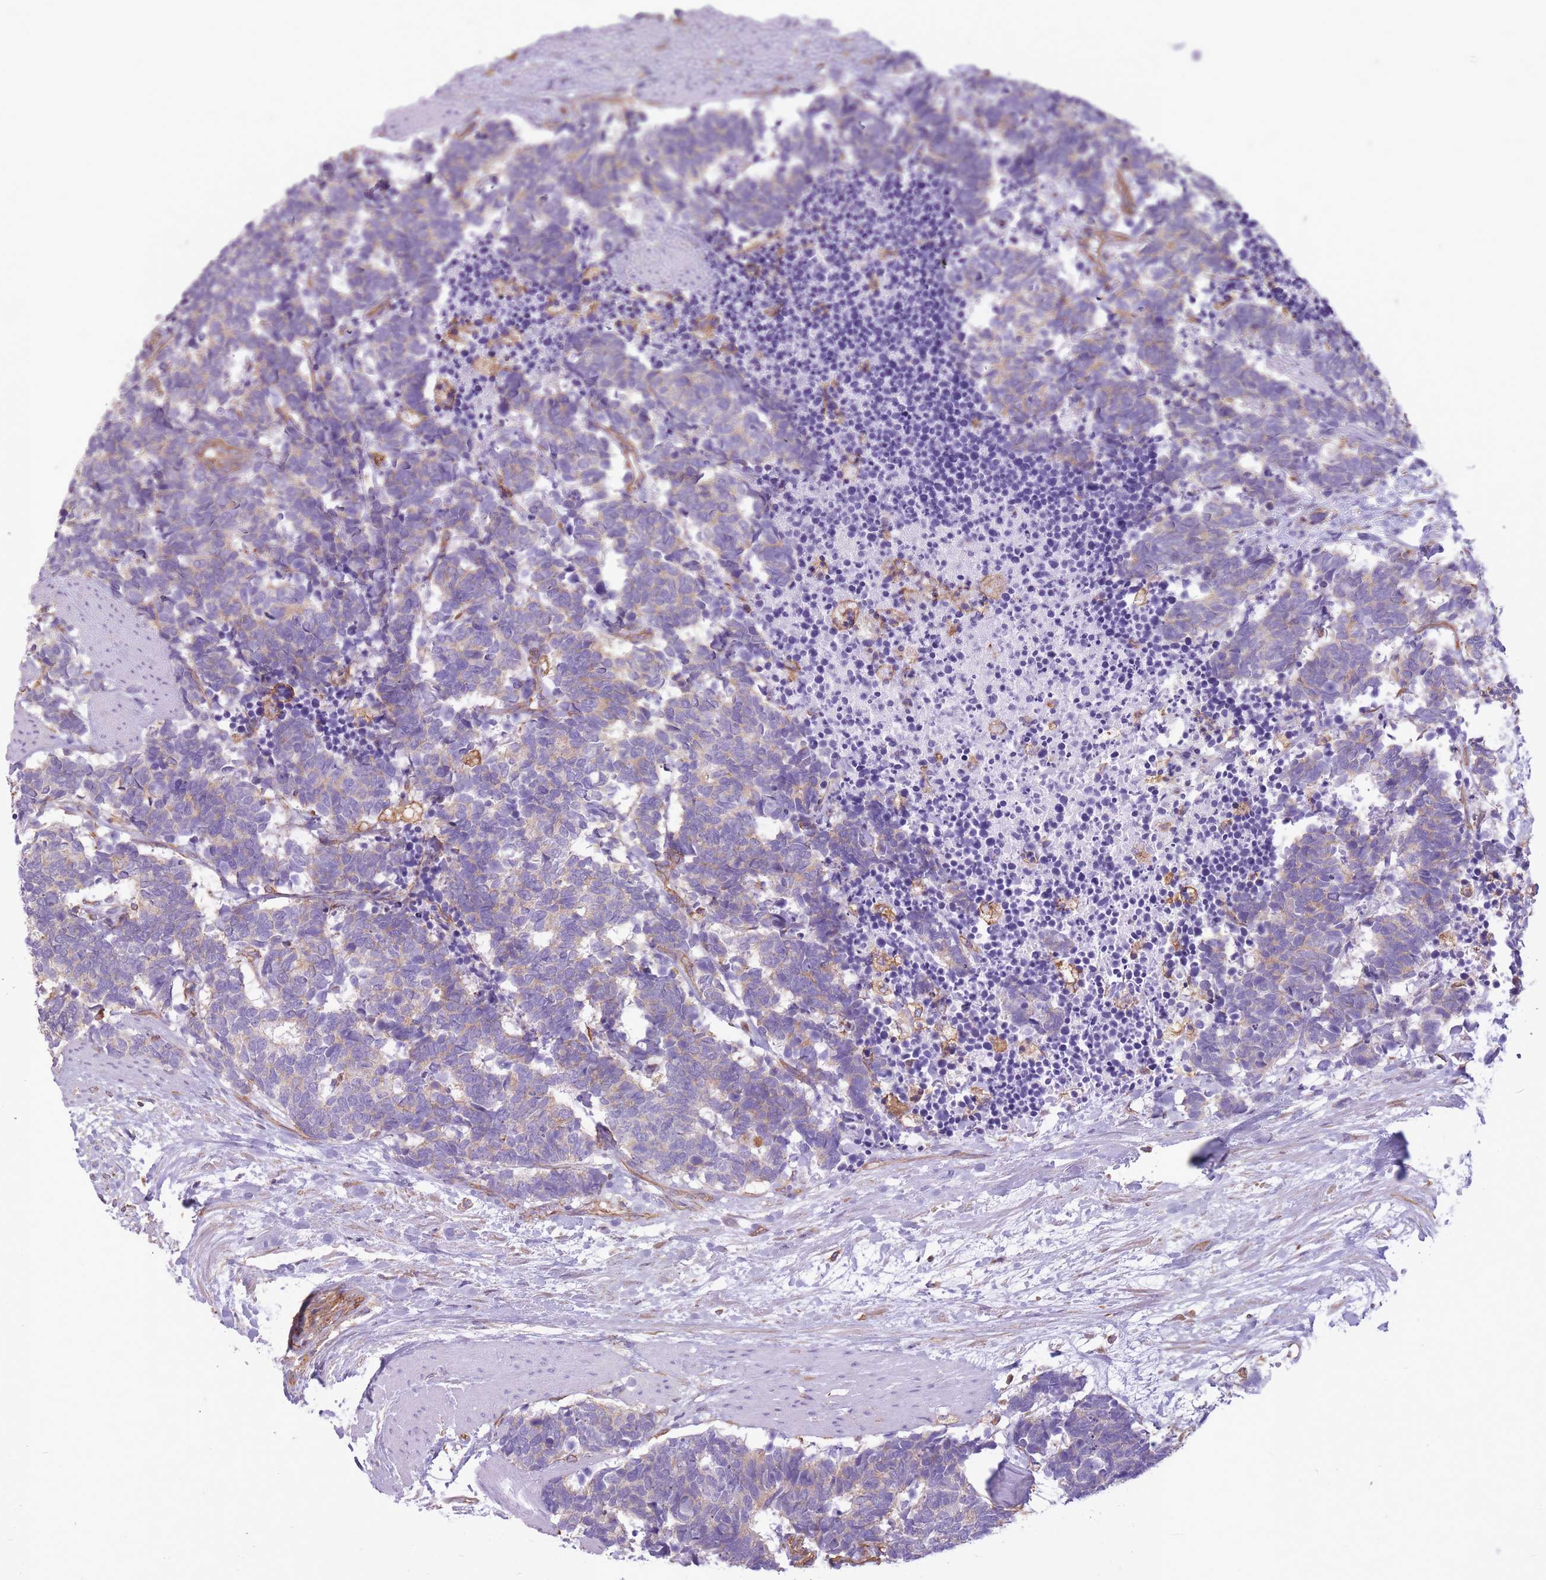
{"staining": {"intensity": "weak", "quantity": "<25%", "location": "cytoplasmic/membranous"}, "tissue": "carcinoid", "cell_type": "Tumor cells", "image_type": "cancer", "snomed": [{"axis": "morphology", "description": "Carcinoma, NOS"}, {"axis": "morphology", "description": "Carcinoid, malignant, NOS"}, {"axis": "topography", "description": "Prostate"}], "caption": "DAB (3,3'-diaminobenzidine) immunohistochemical staining of malignant carcinoid demonstrates no significant positivity in tumor cells.", "gene": "ADD1", "patient": {"sex": "male", "age": 57}}